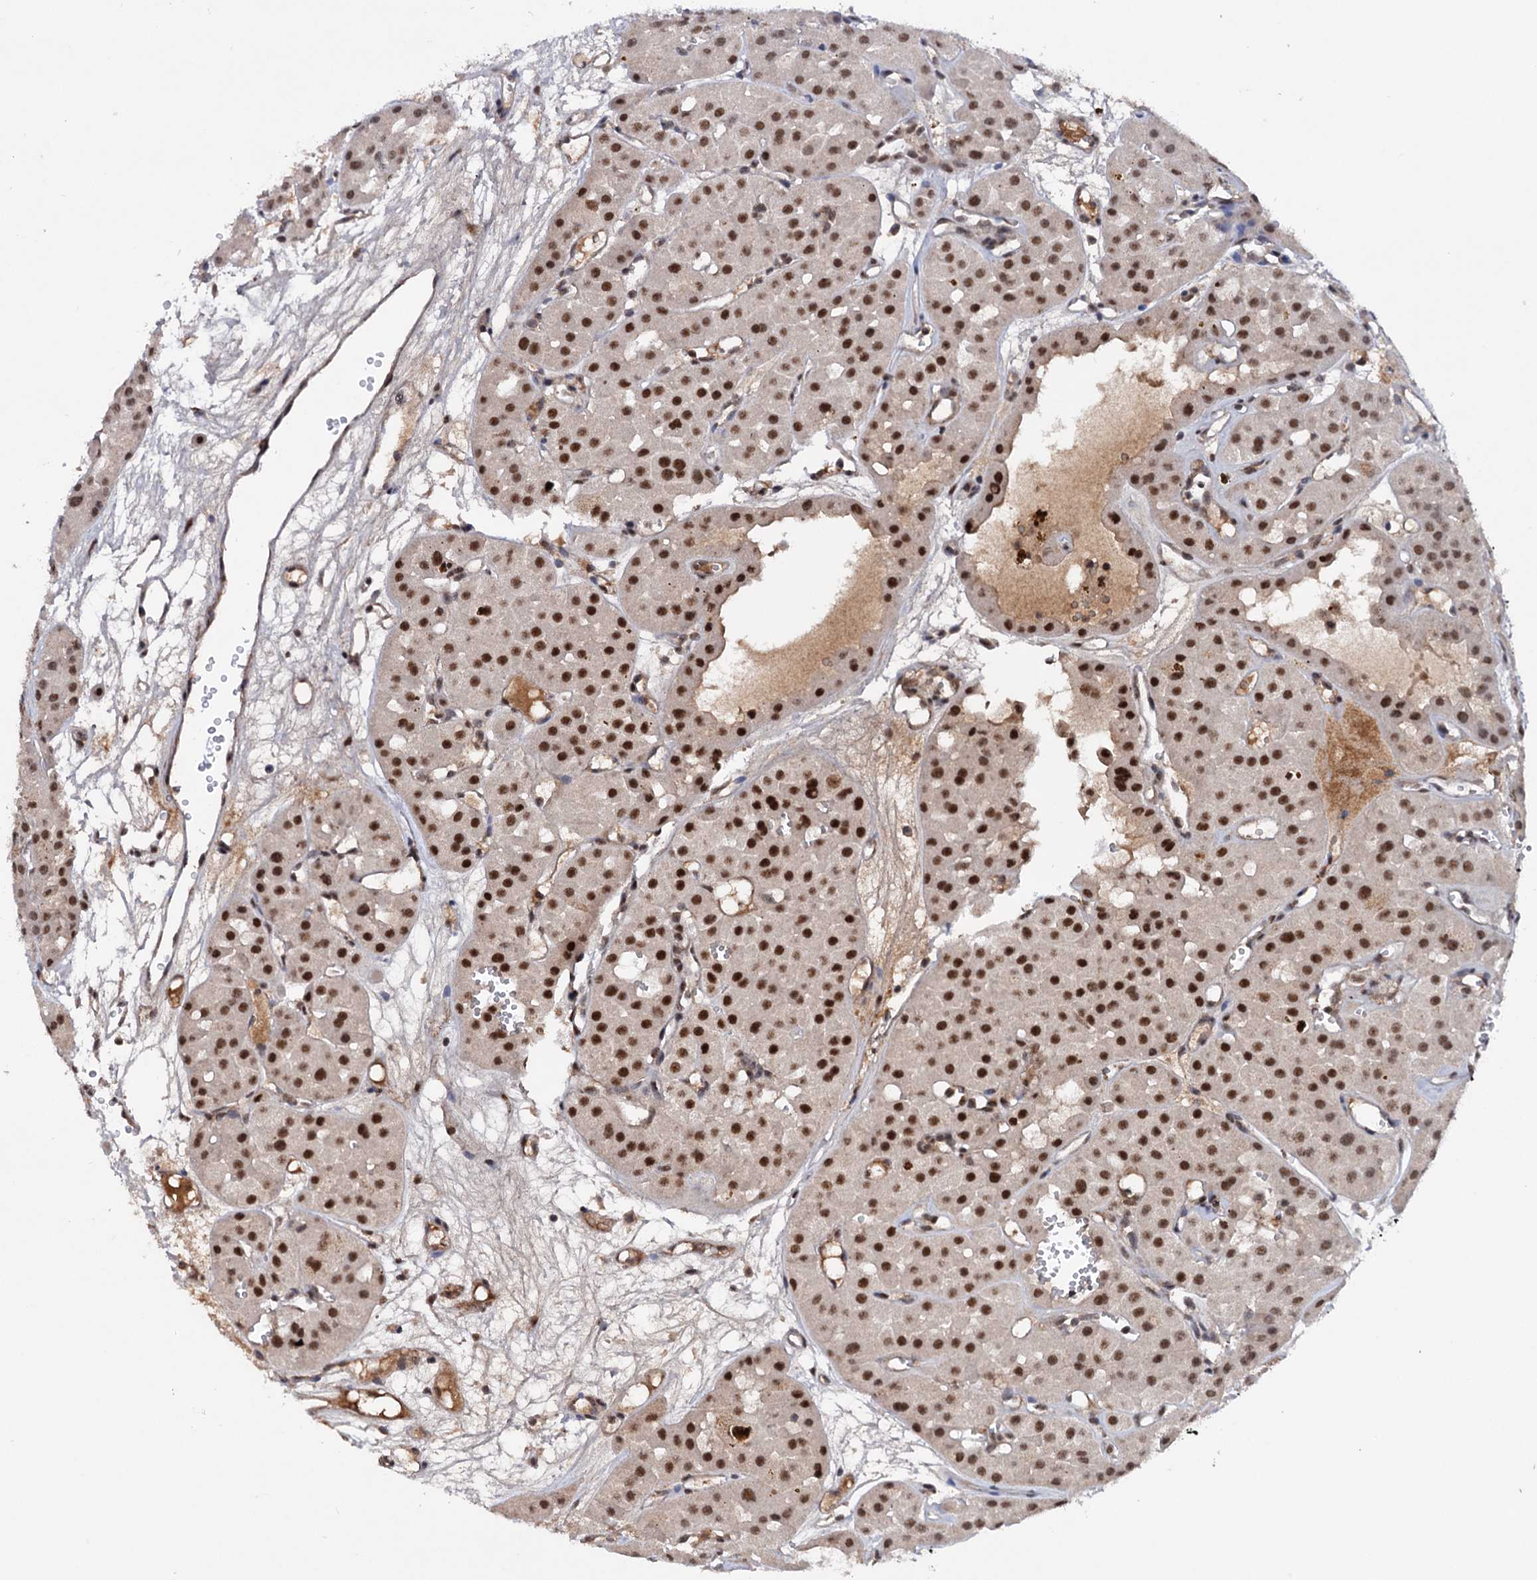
{"staining": {"intensity": "strong", "quantity": ">75%", "location": "nuclear"}, "tissue": "renal cancer", "cell_type": "Tumor cells", "image_type": "cancer", "snomed": [{"axis": "morphology", "description": "Carcinoma, NOS"}, {"axis": "topography", "description": "Kidney"}], "caption": "An IHC image of tumor tissue is shown. Protein staining in brown labels strong nuclear positivity in carcinoma (renal) within tumor cells.", "gene": "TBC1D12", "patient": {"sex": "female", "age": 75}}